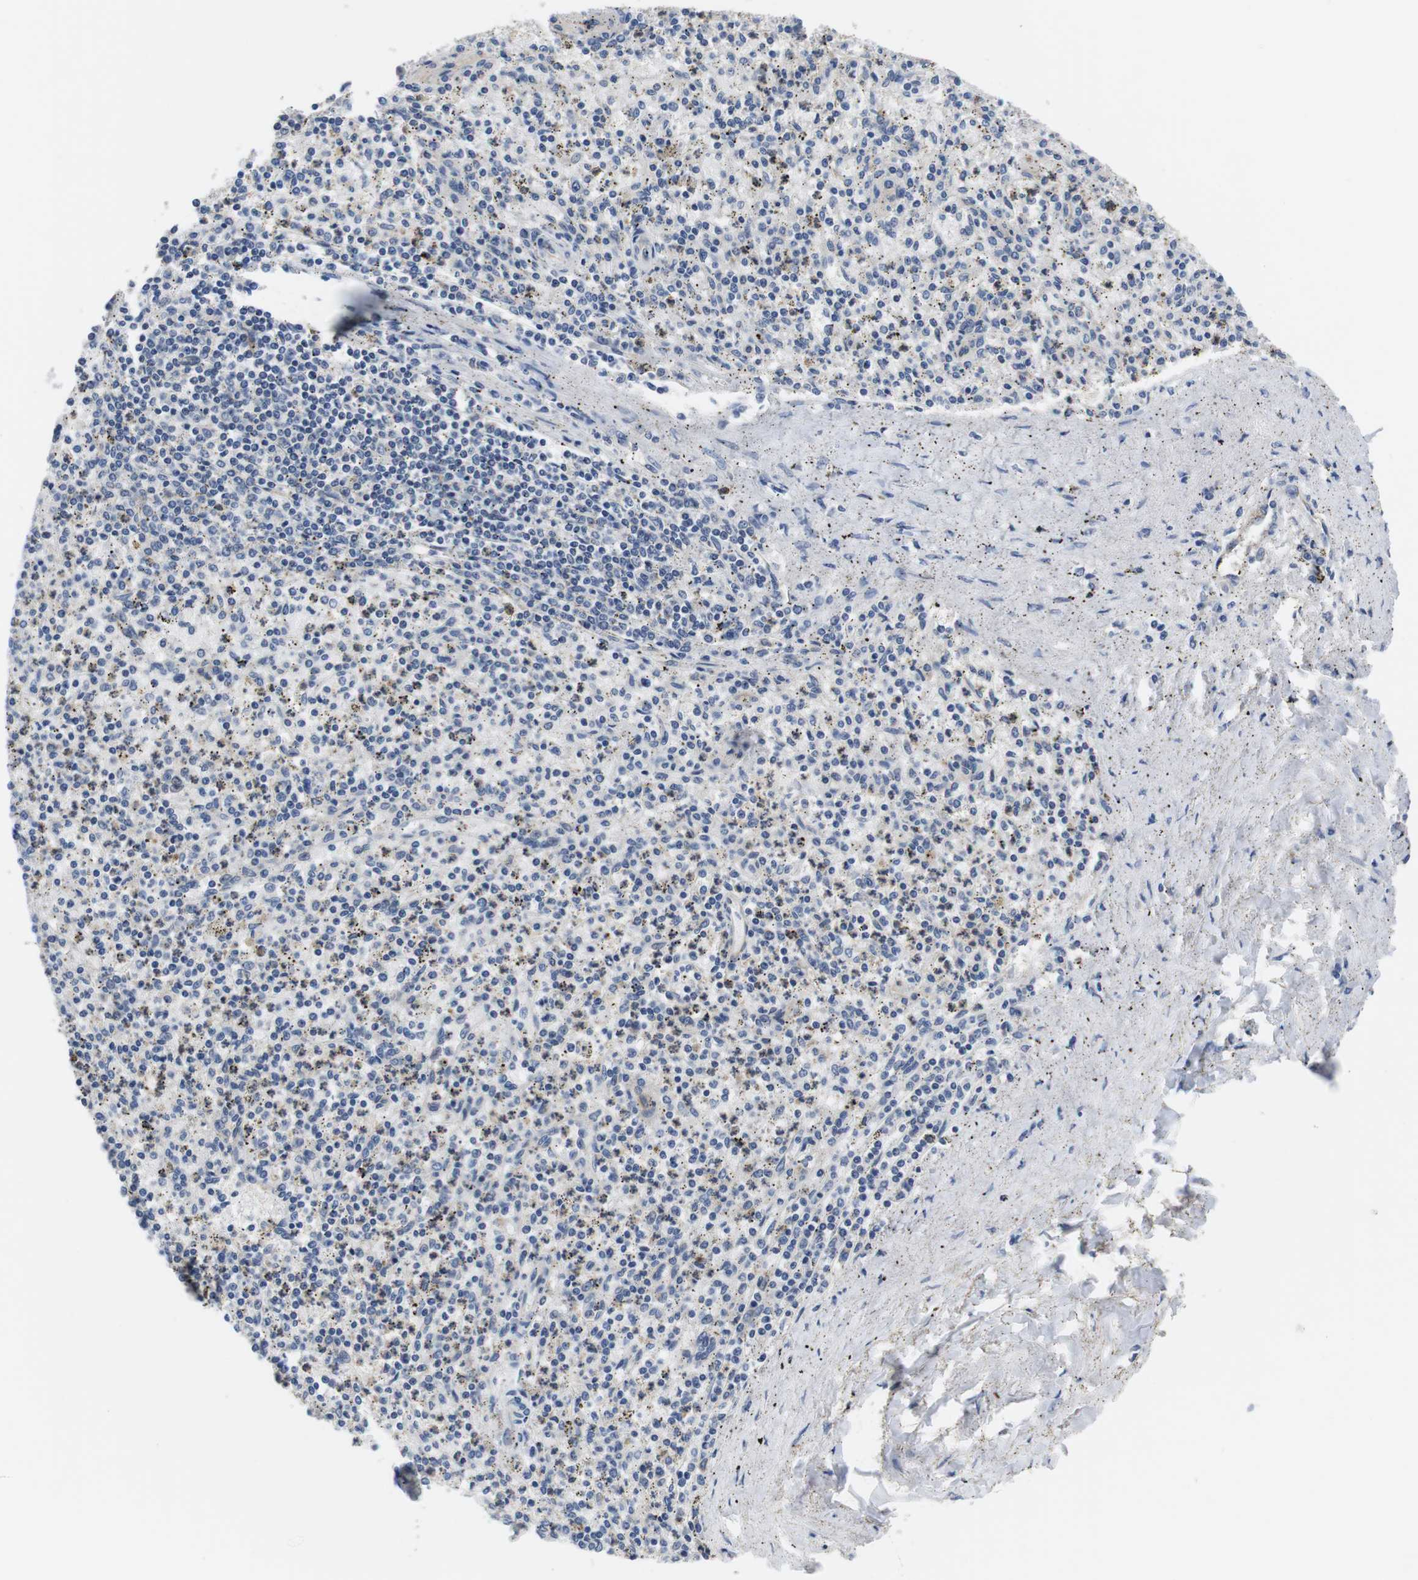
{"staining": {"intensity": "weak", "quantity": "25%-75%", "location": "cytoplasmic/membranous"}, "tissue": "spleen", "cell_type": "Cells in red pulp", "image_type": "normal", "snomed": [{"axis": "morphology", "description": "Normal tissue, NOS"}, {"axis": "topography", "description": "Spleen"}], "caption": "This photomicrograph exhibits IHC staining of benign human spleen, with low weak cytoplasmic/membranous positivity in approximately 25%-75% of cells in red pulp.", "gene": "FADD", "patient": {"sex": "male", "age": 72}}